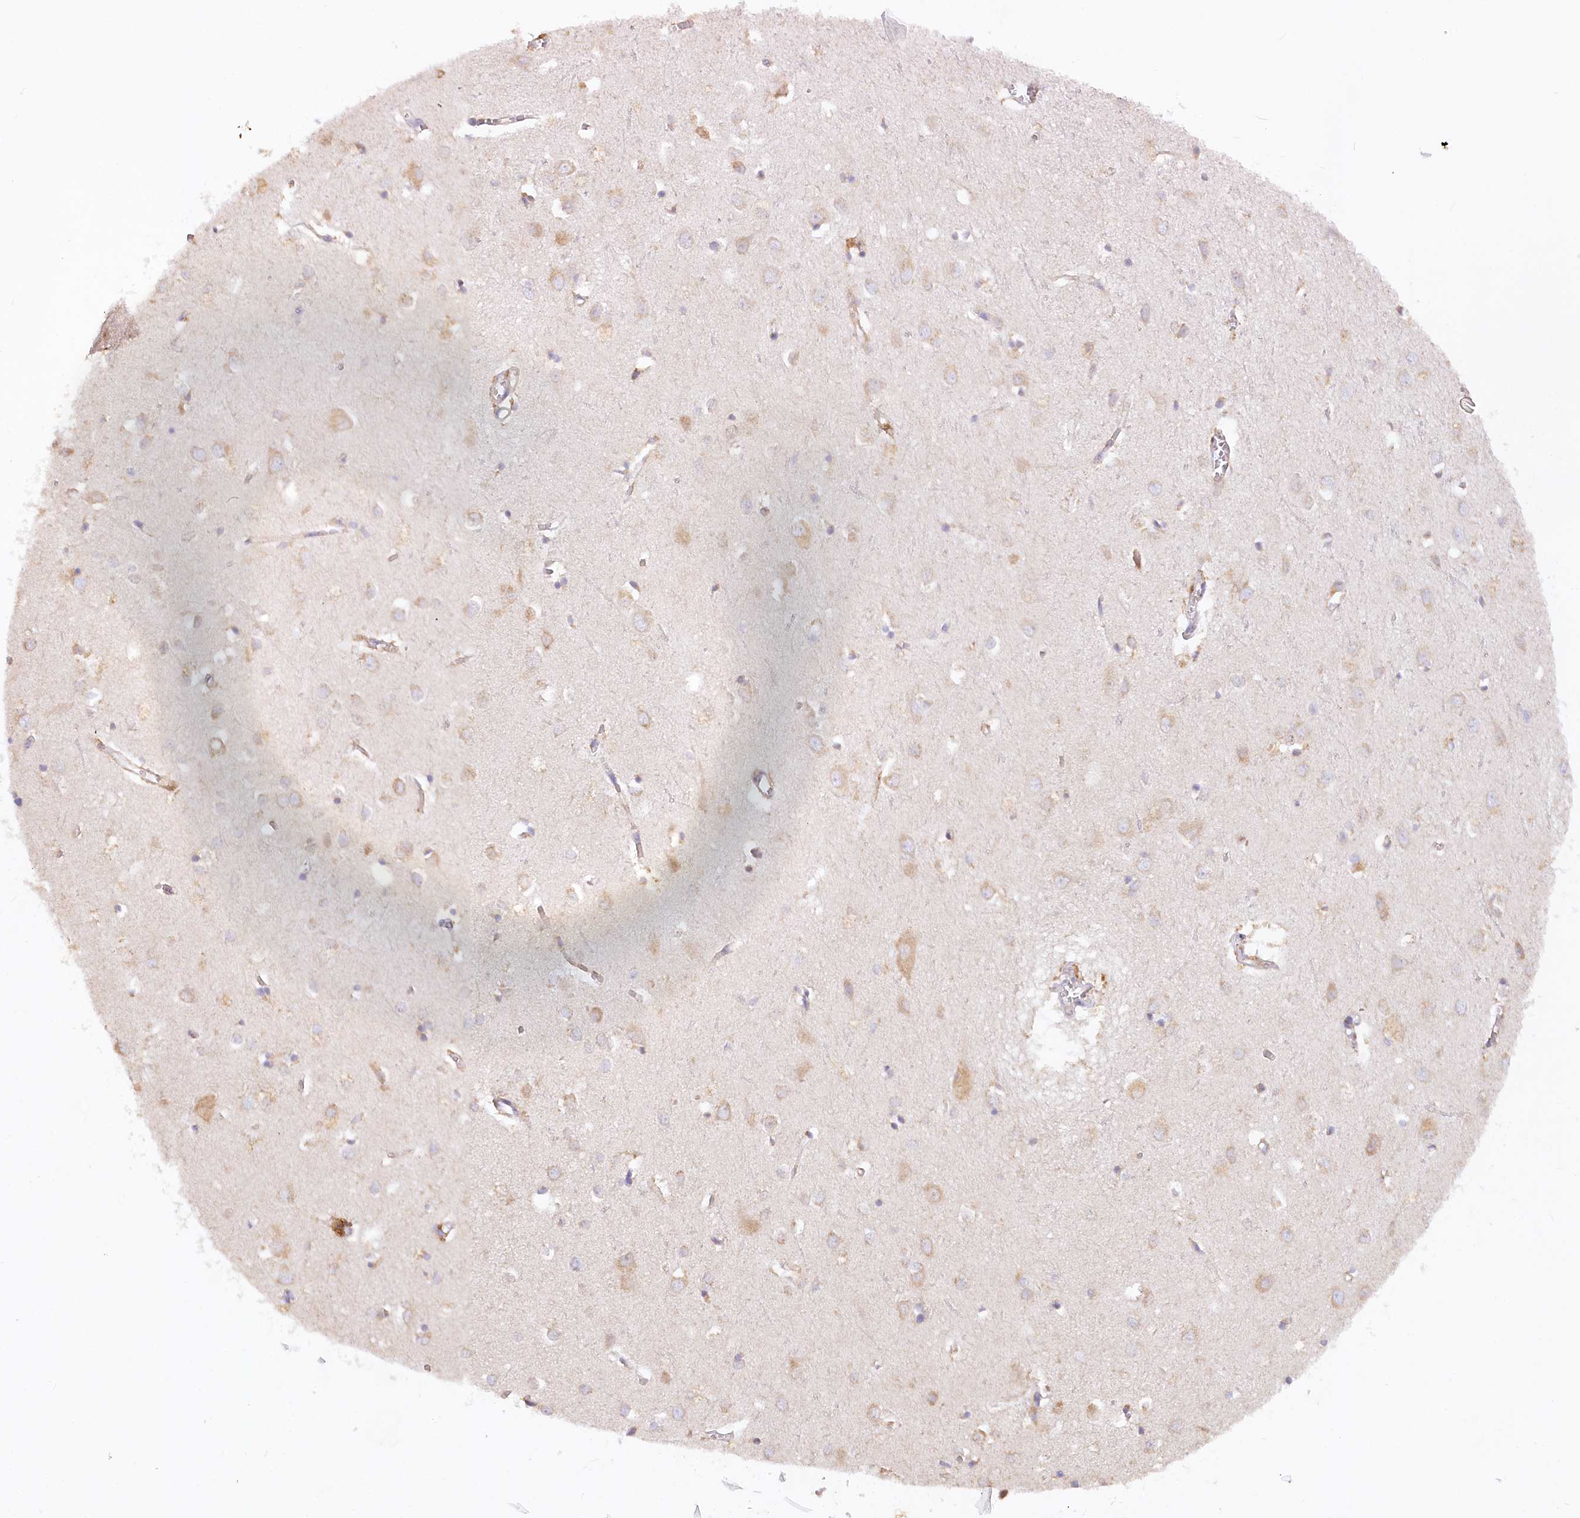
{"staining": {"intensity": "weak", "quantity": ">75%", "location": "cytoplasmic/membranous"}, "tissue": "cerebral cortex", "cell_type": "Endothelial cells", "image_type": "normal", "snomed": [{"axis": "morphology", "description": "Normal tissue, NOS"}, {"axis": "topography", "description": "Cerebral cortex"}], "caption": "A brown stain labels weak cytoplasmic/membranous staining of a protein in endothelial cells of benign human cerebral cortex. The staining is performed using DAB brown chromogen to label protein expression. The nuclei are counter-stained blue using hematoxylin.", "gene": "PAIP2", "patient": {"sex": "female", "age": 64}}